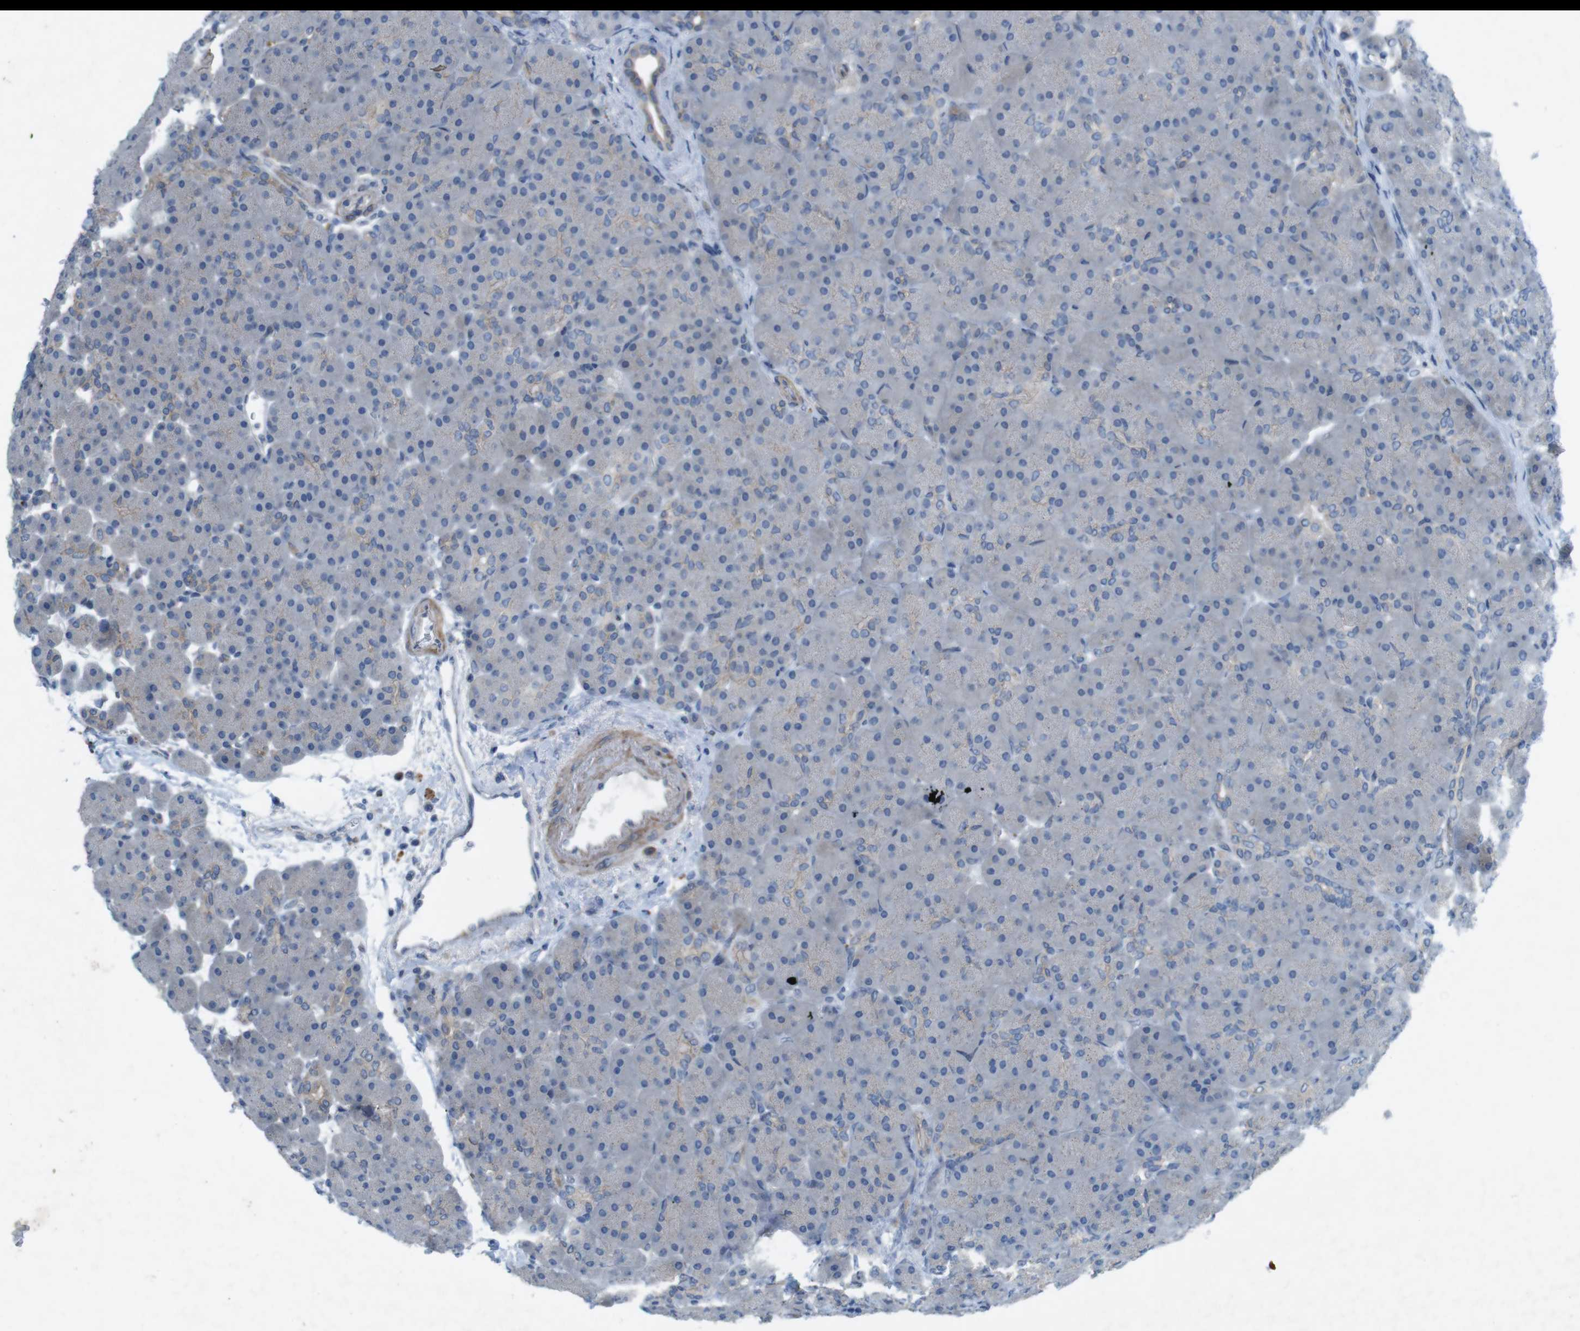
{"staining": {"intensity": "negative", "quantity": "none", "location": "none"}, "tissue": "pancreas", "cell_type": "Exocrine glandular cells", "image_type": "normal", "snomed": [{"axis": "morphology", "description": "Normal tissue, NOS"}, {"axis": "topography", "description": "Pancreas"}], "caption": "A high-resolution image shows immunohistochemistry staining of benign pancreas, which exhibits no significant staining in exocrine glandular cells. Nuclei are stained in blue.", "gene": "TYW1", "patient": {"sex": "male", "age": 66}}